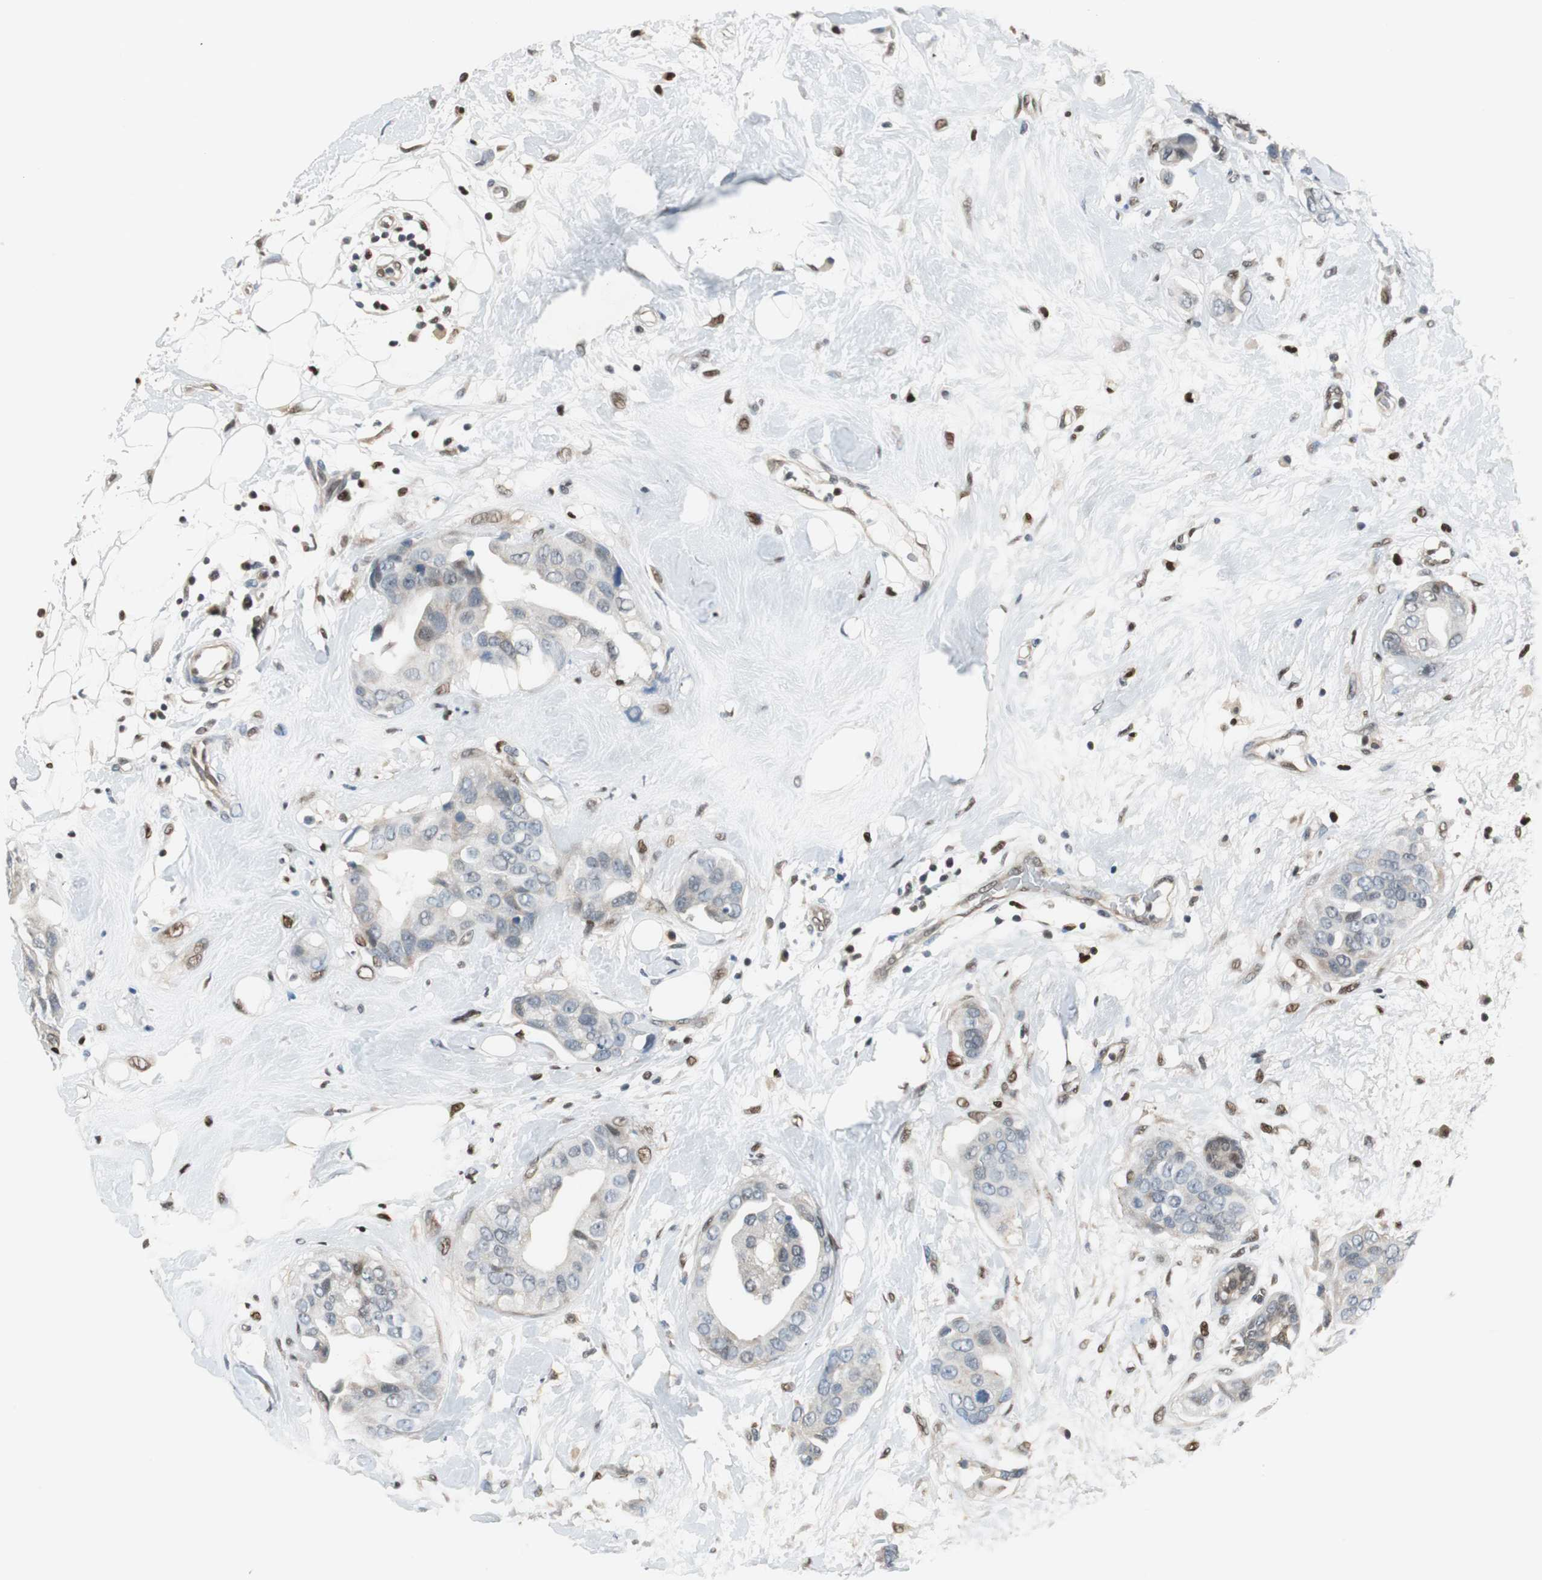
{"staining": {"intensity": "weak", "quantity": "25%-75%", "location": "cytoplasmic/membranous"}, "tissue": "breast cancer", "cell_type": "Tumor cells", "image_type": "cancer", "snomed": [{"axis": "morphology", "description": "Duct carcinoma"}, {"axis": "topography", "description": "Breast"}], "caption": "Immunohistochemistry (IHC) histopathology image of human breast cancer stained for a protein (brown), which exhibits low levels of weak cytoplasmic/membranous positivity in about 25%-75% of tumor cells.", "gene": "MAFB", "patient": {"sex": "female", "age": 40}}